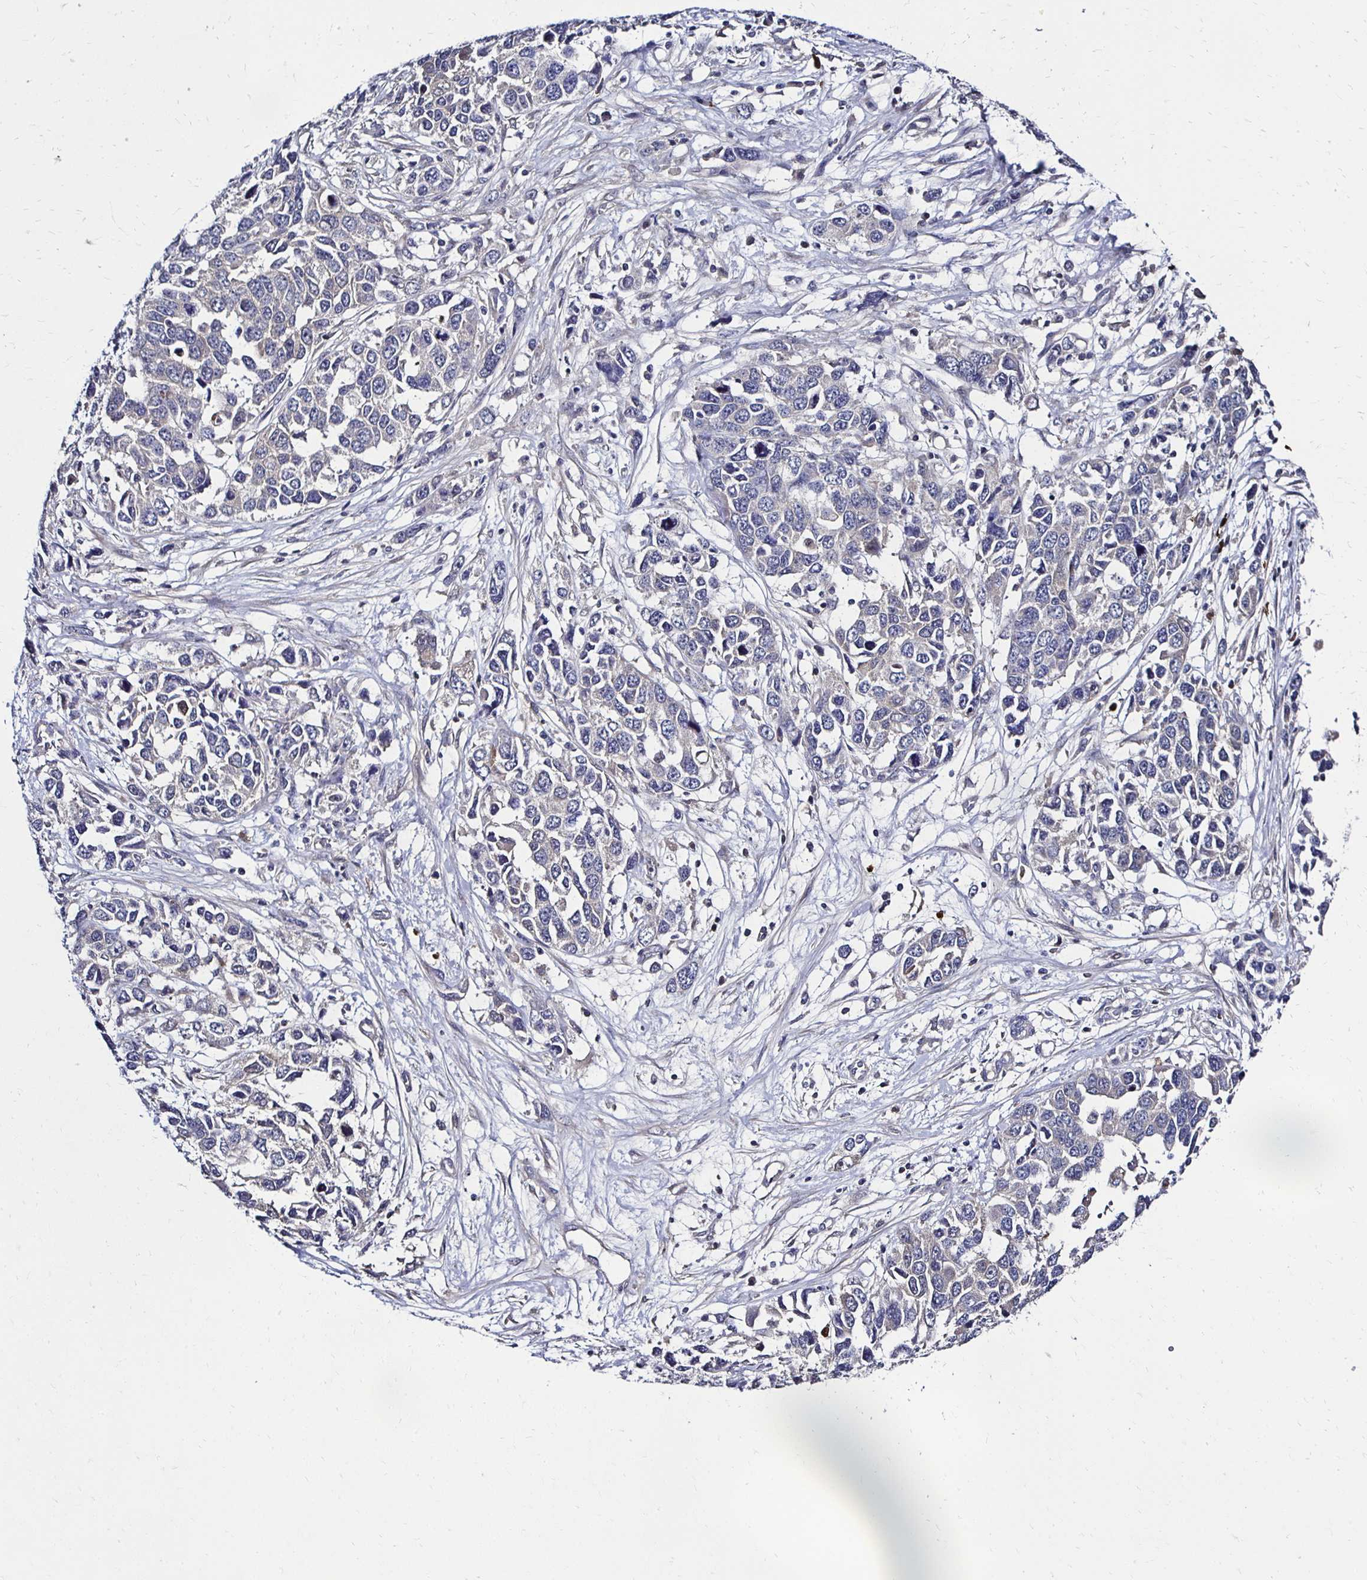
{"staining": {"intensity": "negative", "quantity": "none", "location": "none"}, "tissue": "ovarian cancer", "cell_type": "Tumor cells", "image_type": "cancer", "snomed": [{"axis": "morphology", "description": "Cystadenocarcinoma, serous, NOS"}, {"axis": "topography", "description": "Ovary"}], "caption": "Immunohistochemistry (IHC) of ovarian serous cystadenocarcinoma shows no staining in tumor cells. (DAB (3,3'-diaminobenzidine) immunohistochemistry (IHC) with hematoxylin counter stain).", "gene": "TXN", "patient": {"sex": "female", "age": 76}}